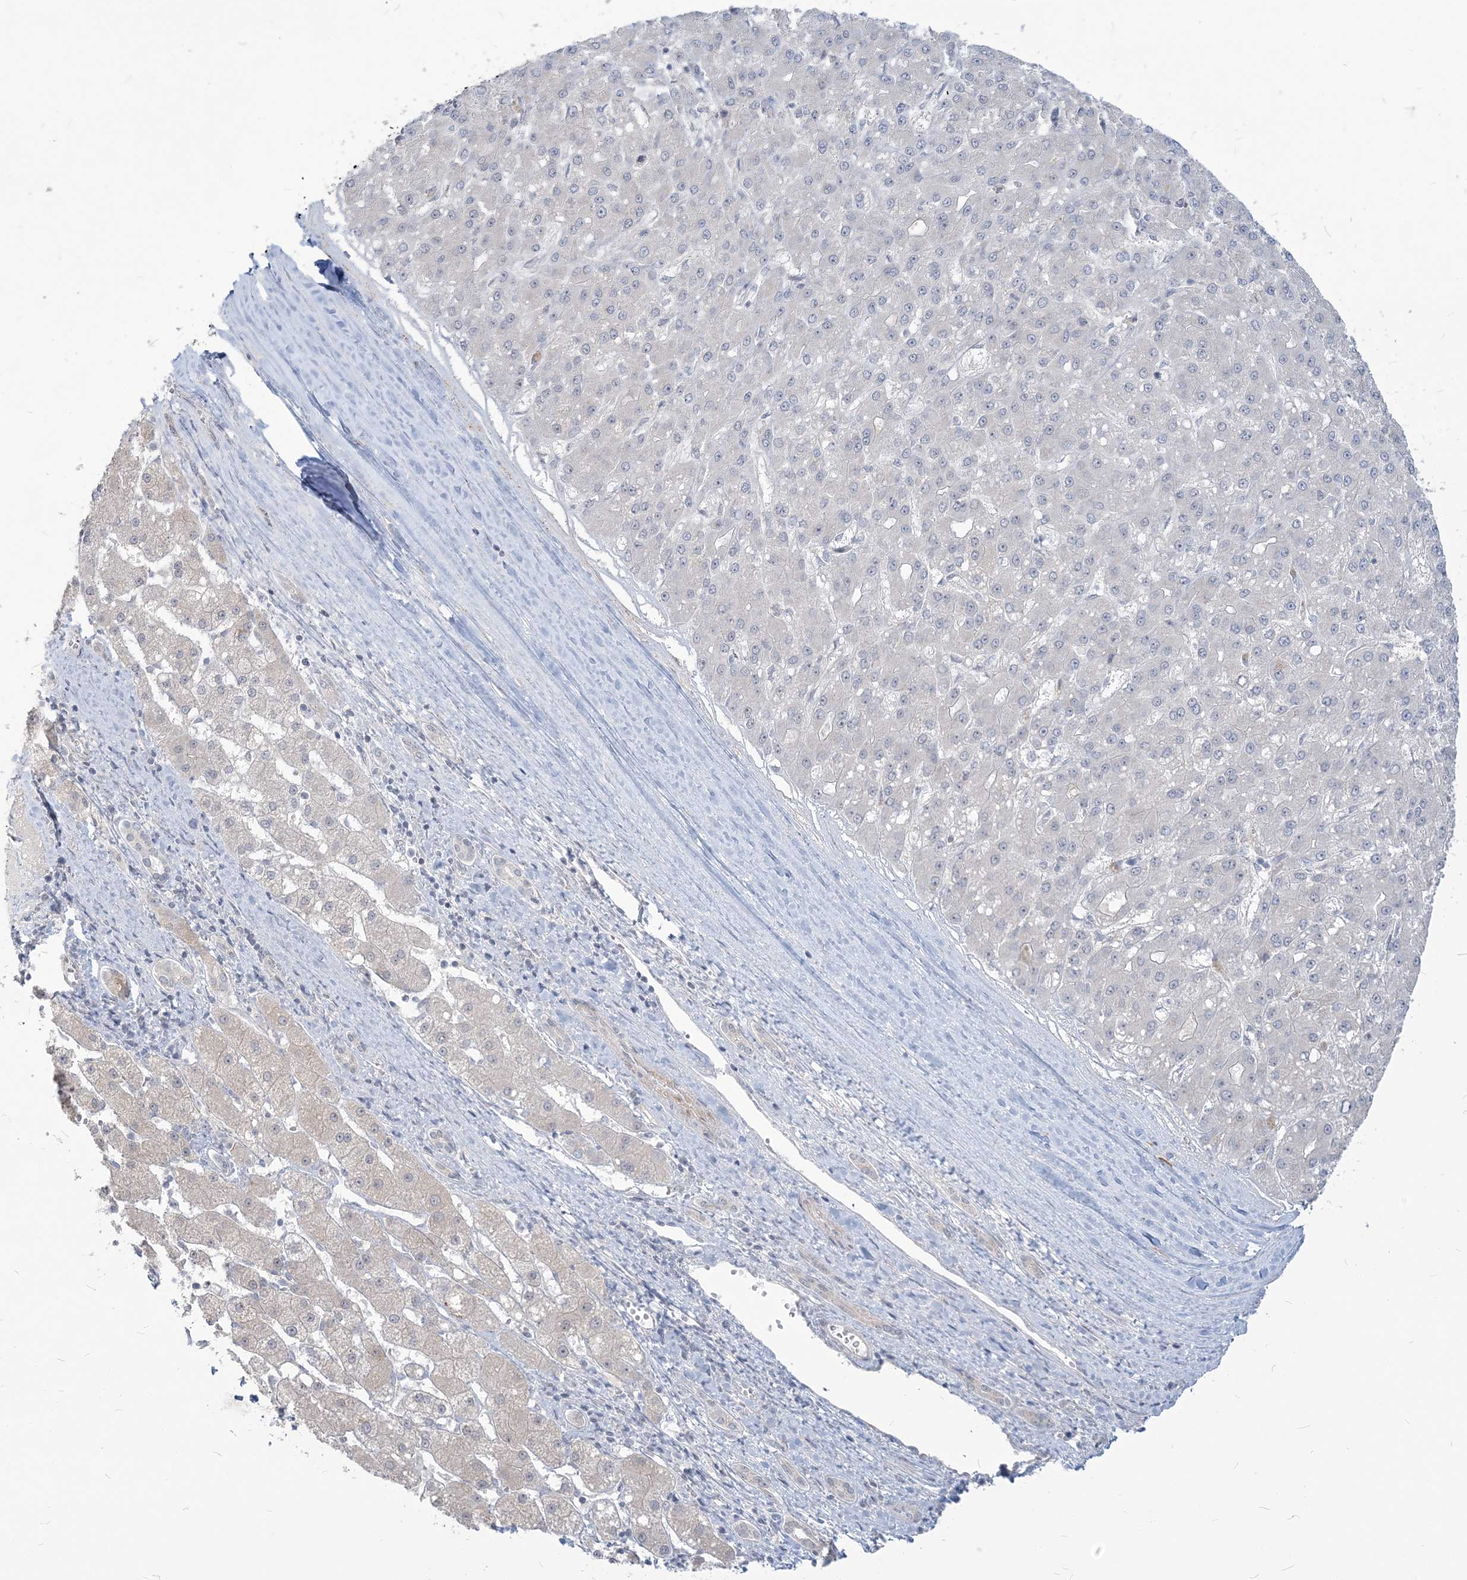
{"staining": {"intensity": "negative", "quantity": "none", "location": "none"}, "tissue": "liver cancer", "cell_type": "Tumor cells", "image_type": "cancer", "snomed": [{"axis": "morphology", "description": "Carcinoma, Hepatocellular, NOS"}, {"axis": "topography", "description": "Liver"}], "caption": "An image of human liver hepatocellular carcinoma is negative for staining in tumor cells.", "gene": "SDAD1", "patient": {"sex": "male", "age": 67}}